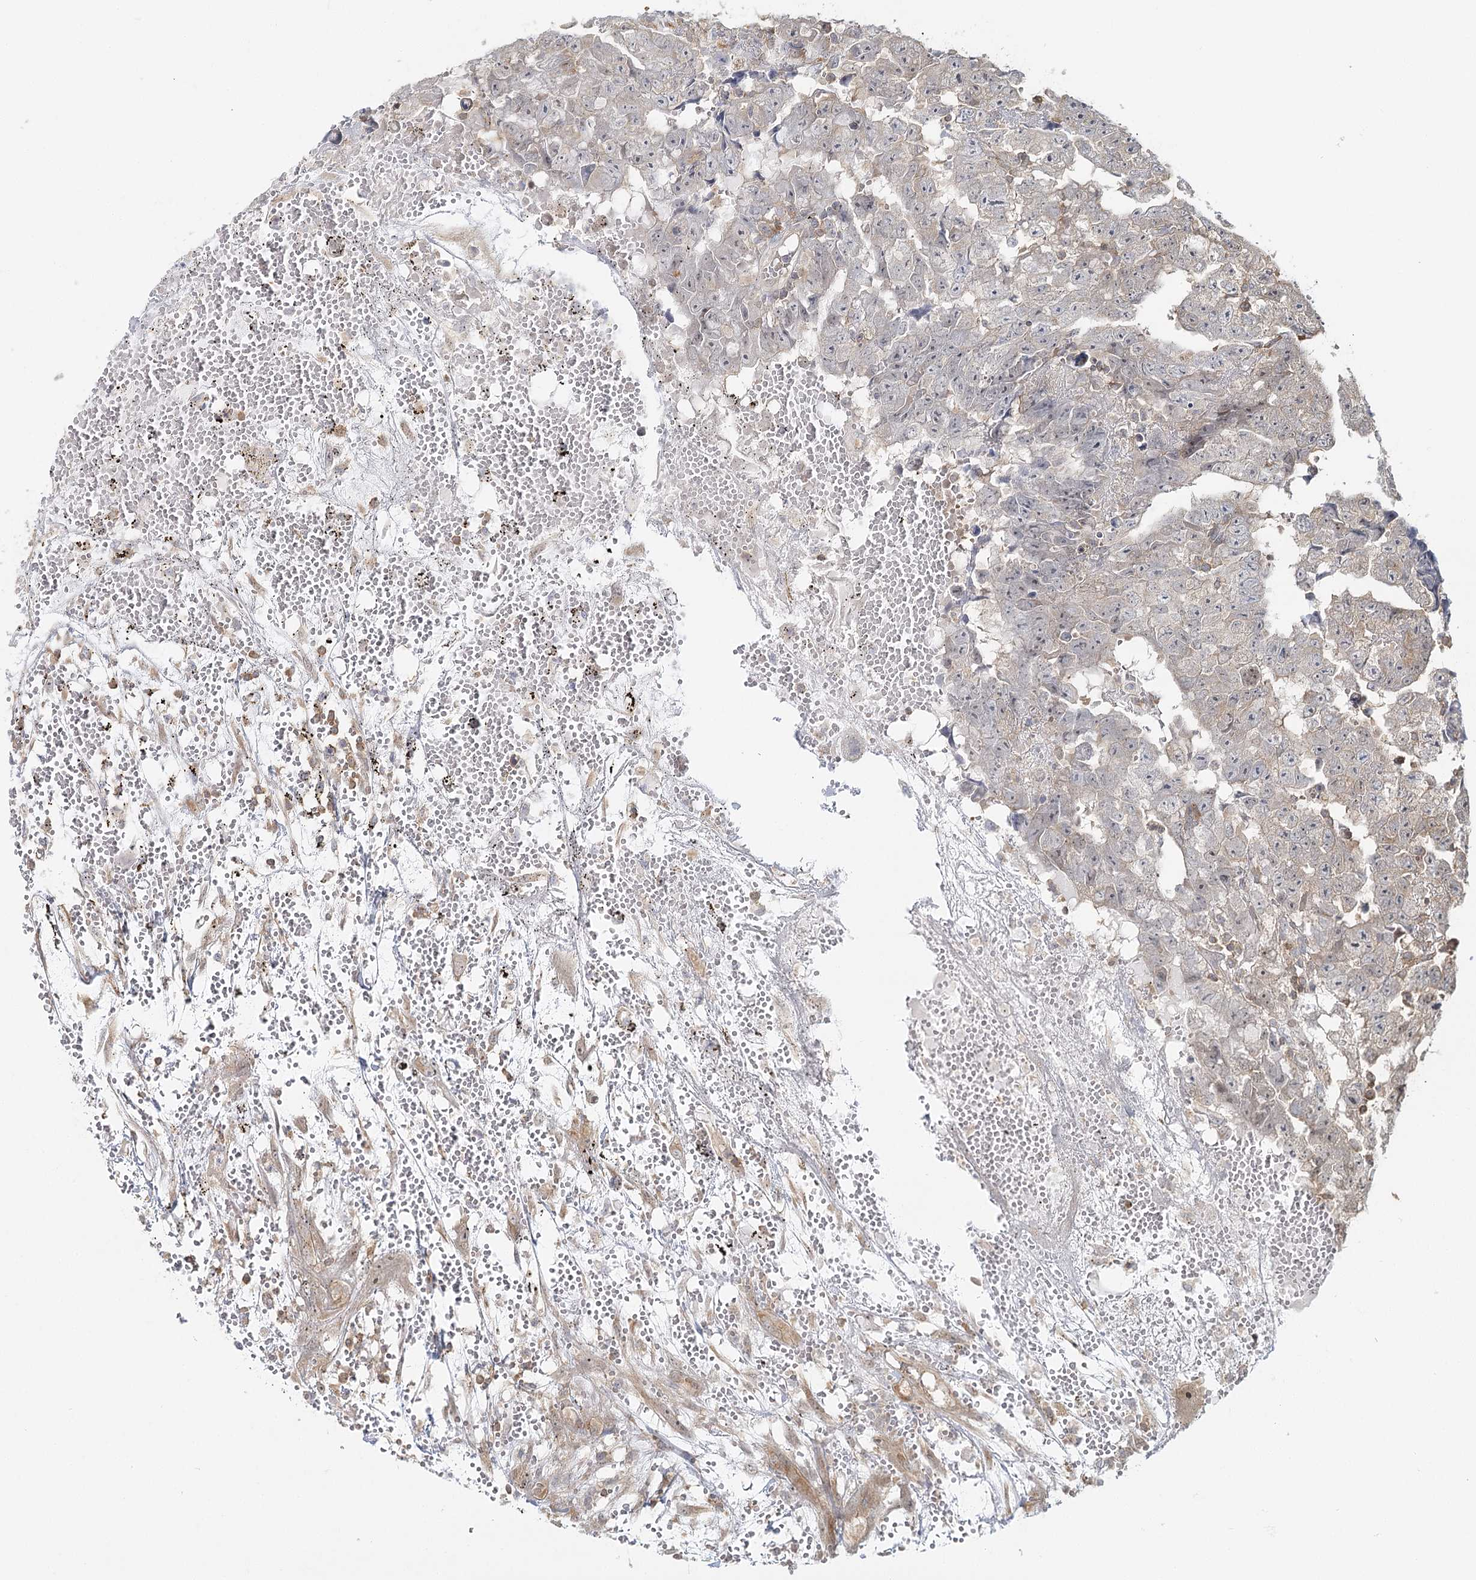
{"staining": {"intensity": "negative", "quantity": "none", "location": "none"}, "tissue": "testis cancer", "cell_type": "Tumor cells", "image_type": "cancer", "snomed": [{"axis": "morphology", "description": "Carcinoma, Embryonal, NOS"}, {"axis": "topography", "description": "Testis"}], "caption": "Histopathology image shows no significant protein staining in tumor cells of testis embryonal carcinoma.", "gene": "FAM120B", "patient": {"sex": "male", "age": 25}}